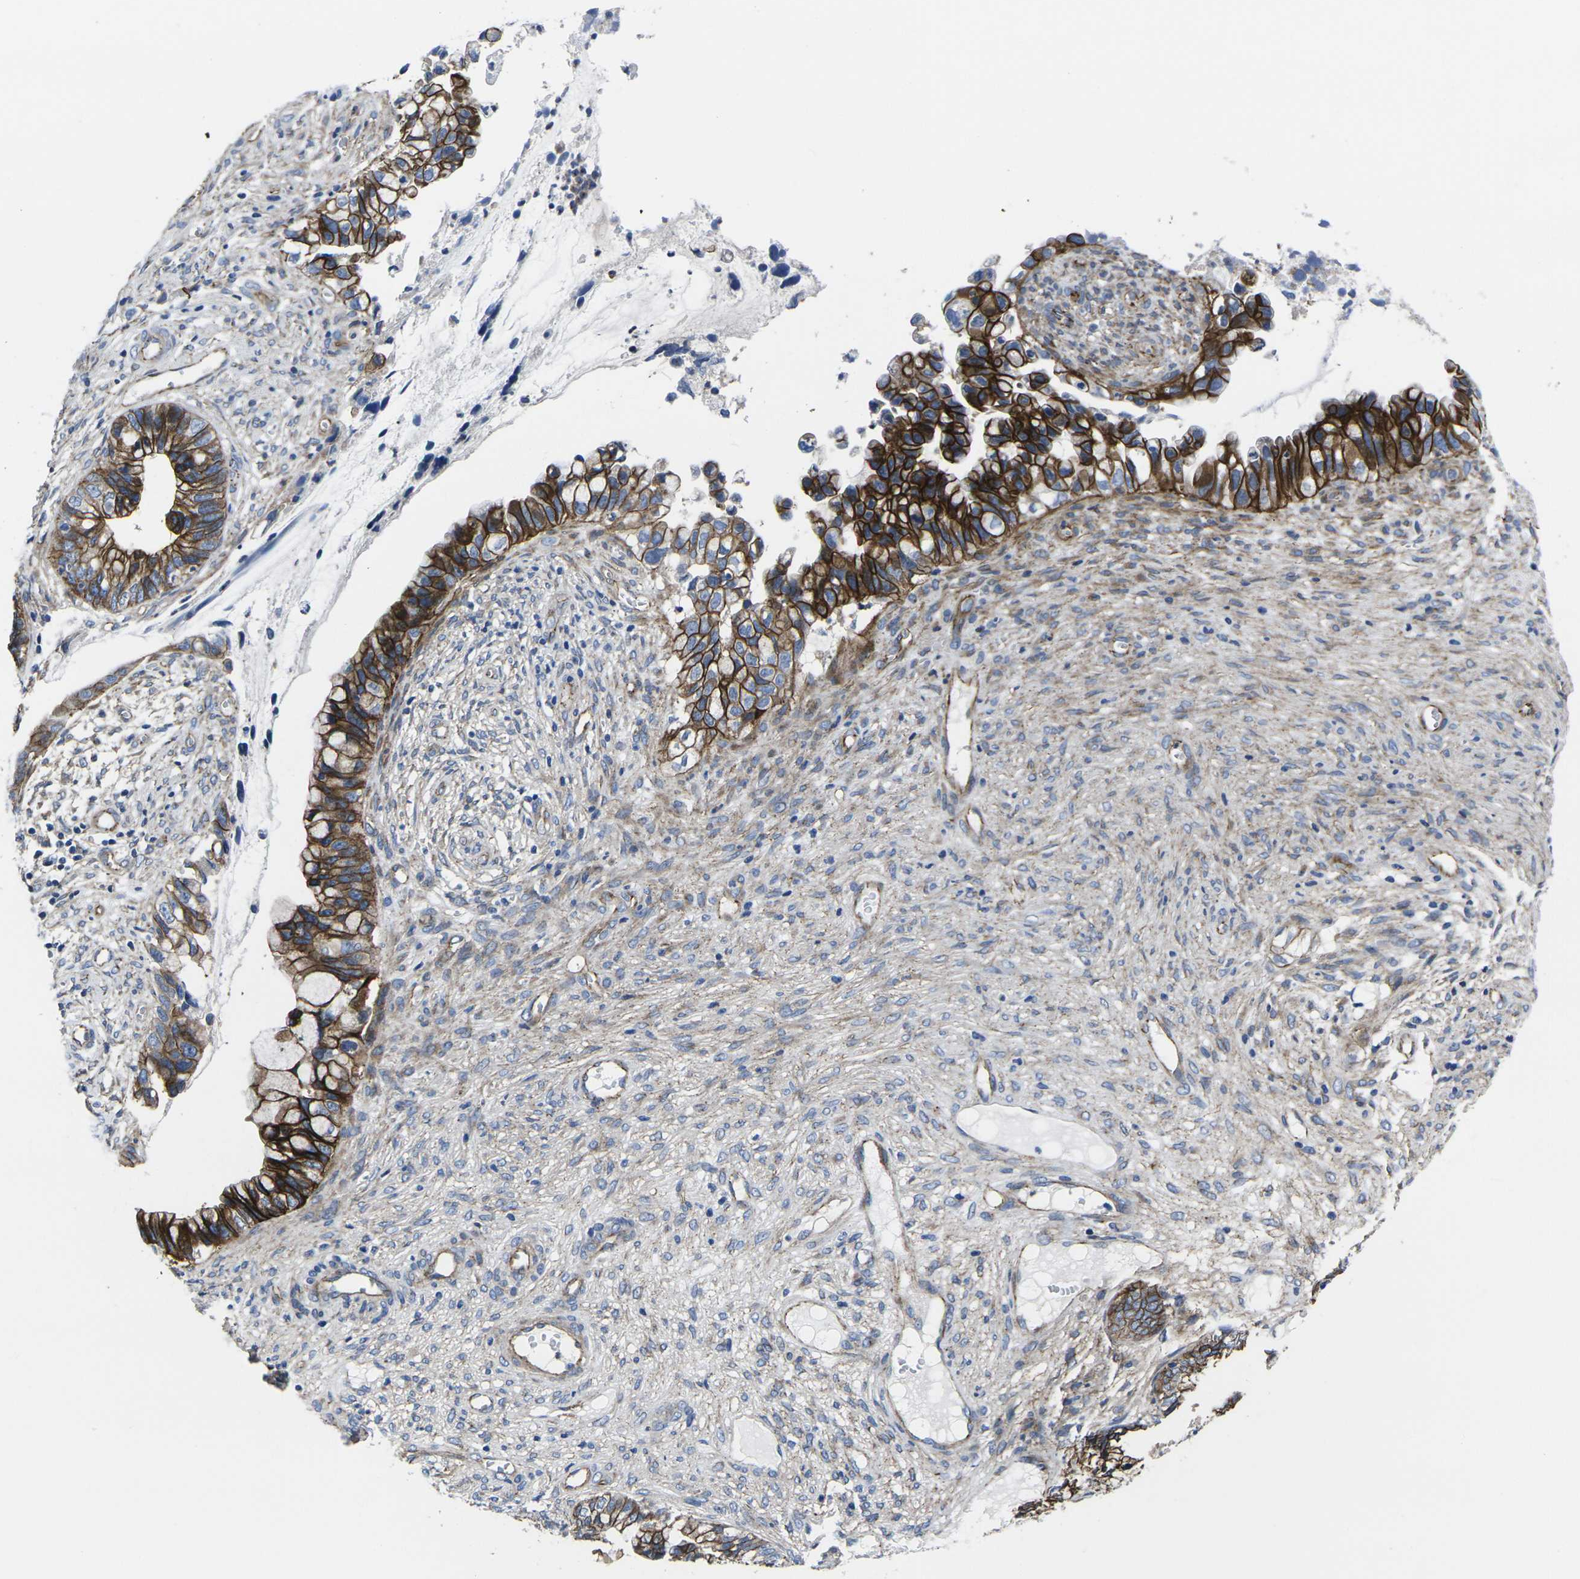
{"staining": {"intensity": "strong", "quantity": ">75%", "location": "cytoplasmic/membranous"}, "tissue": "cervical cancer", "cell_type": "Tumor cells", "image_type": "cancer", "snomed": [{"axis": "morphology", "description": "Adenocarcinoma, NOS"}, {"axis": "topography", "description": "Cervix"}], "caption": "Immunohistochemistry staining of adenocarcinoma (cervical), which exhibits high levels of strong cytoplasmic/membranous staining in approximately >75% of tumor cells indicating strong cytoplasmic/membranous protein expression. The staining was performed using DAB (brown) for protein detection and nuclei were counterstained in hematoxylin (blue).", "gene": "NUMB", "patient": {"sex": "female", "age": 44}}